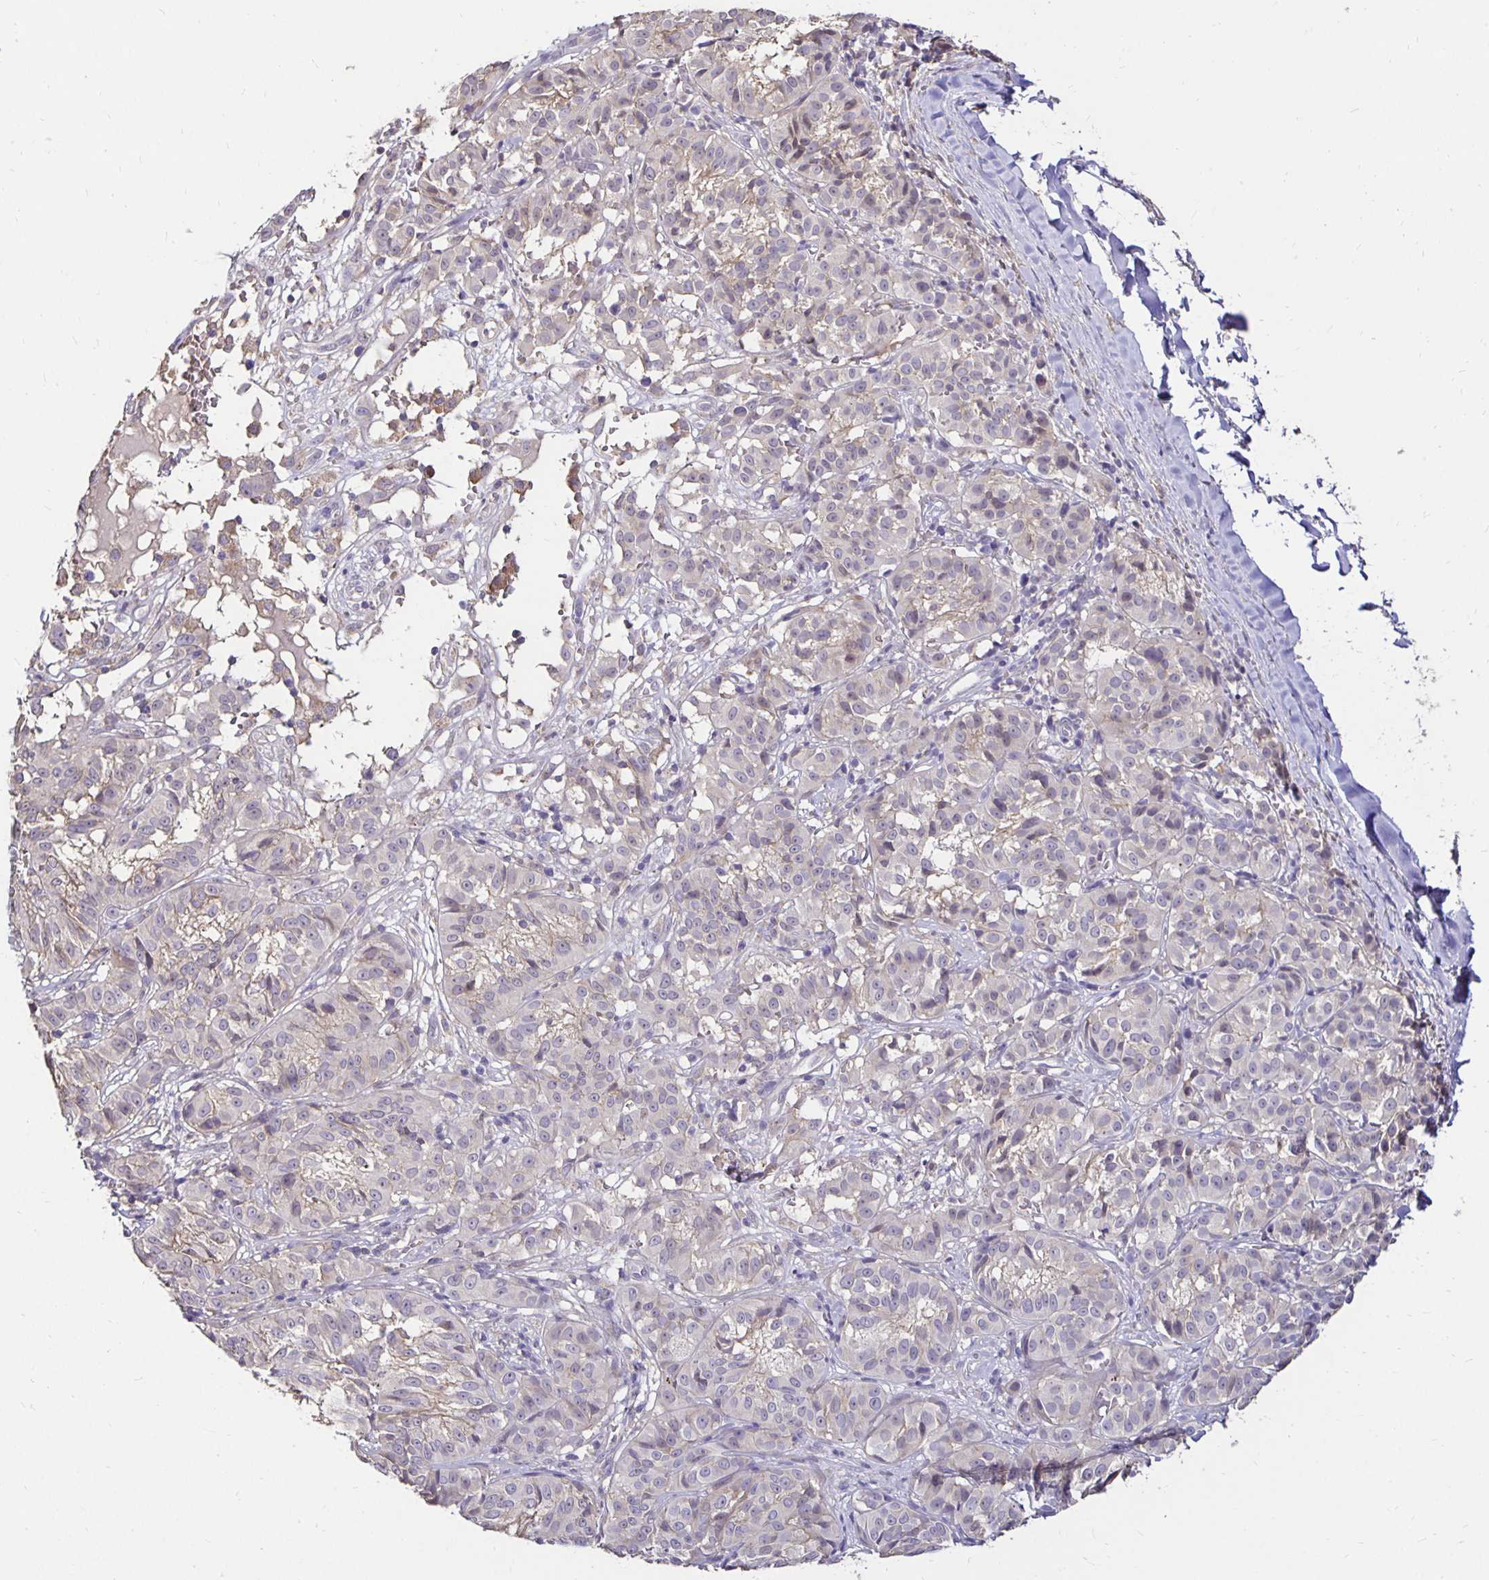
{"staining": {"intensity": "negative", "quantity": "none", "location": "none"}, "tissue": "melanoma", "cell_type": "Tumor cells", "image_type": "cancer", "snomed": [{"axis": "morphology", "description": "Malignant melanoma, NOS"}, {"axis": "topography", "description": "Skin"}], "caption": "The photomicrograph shows no significant expression in tumor cells of malignant melanoma.", "gene": "PNPLA3", "patient": {"sex": "female", "age": 72}}